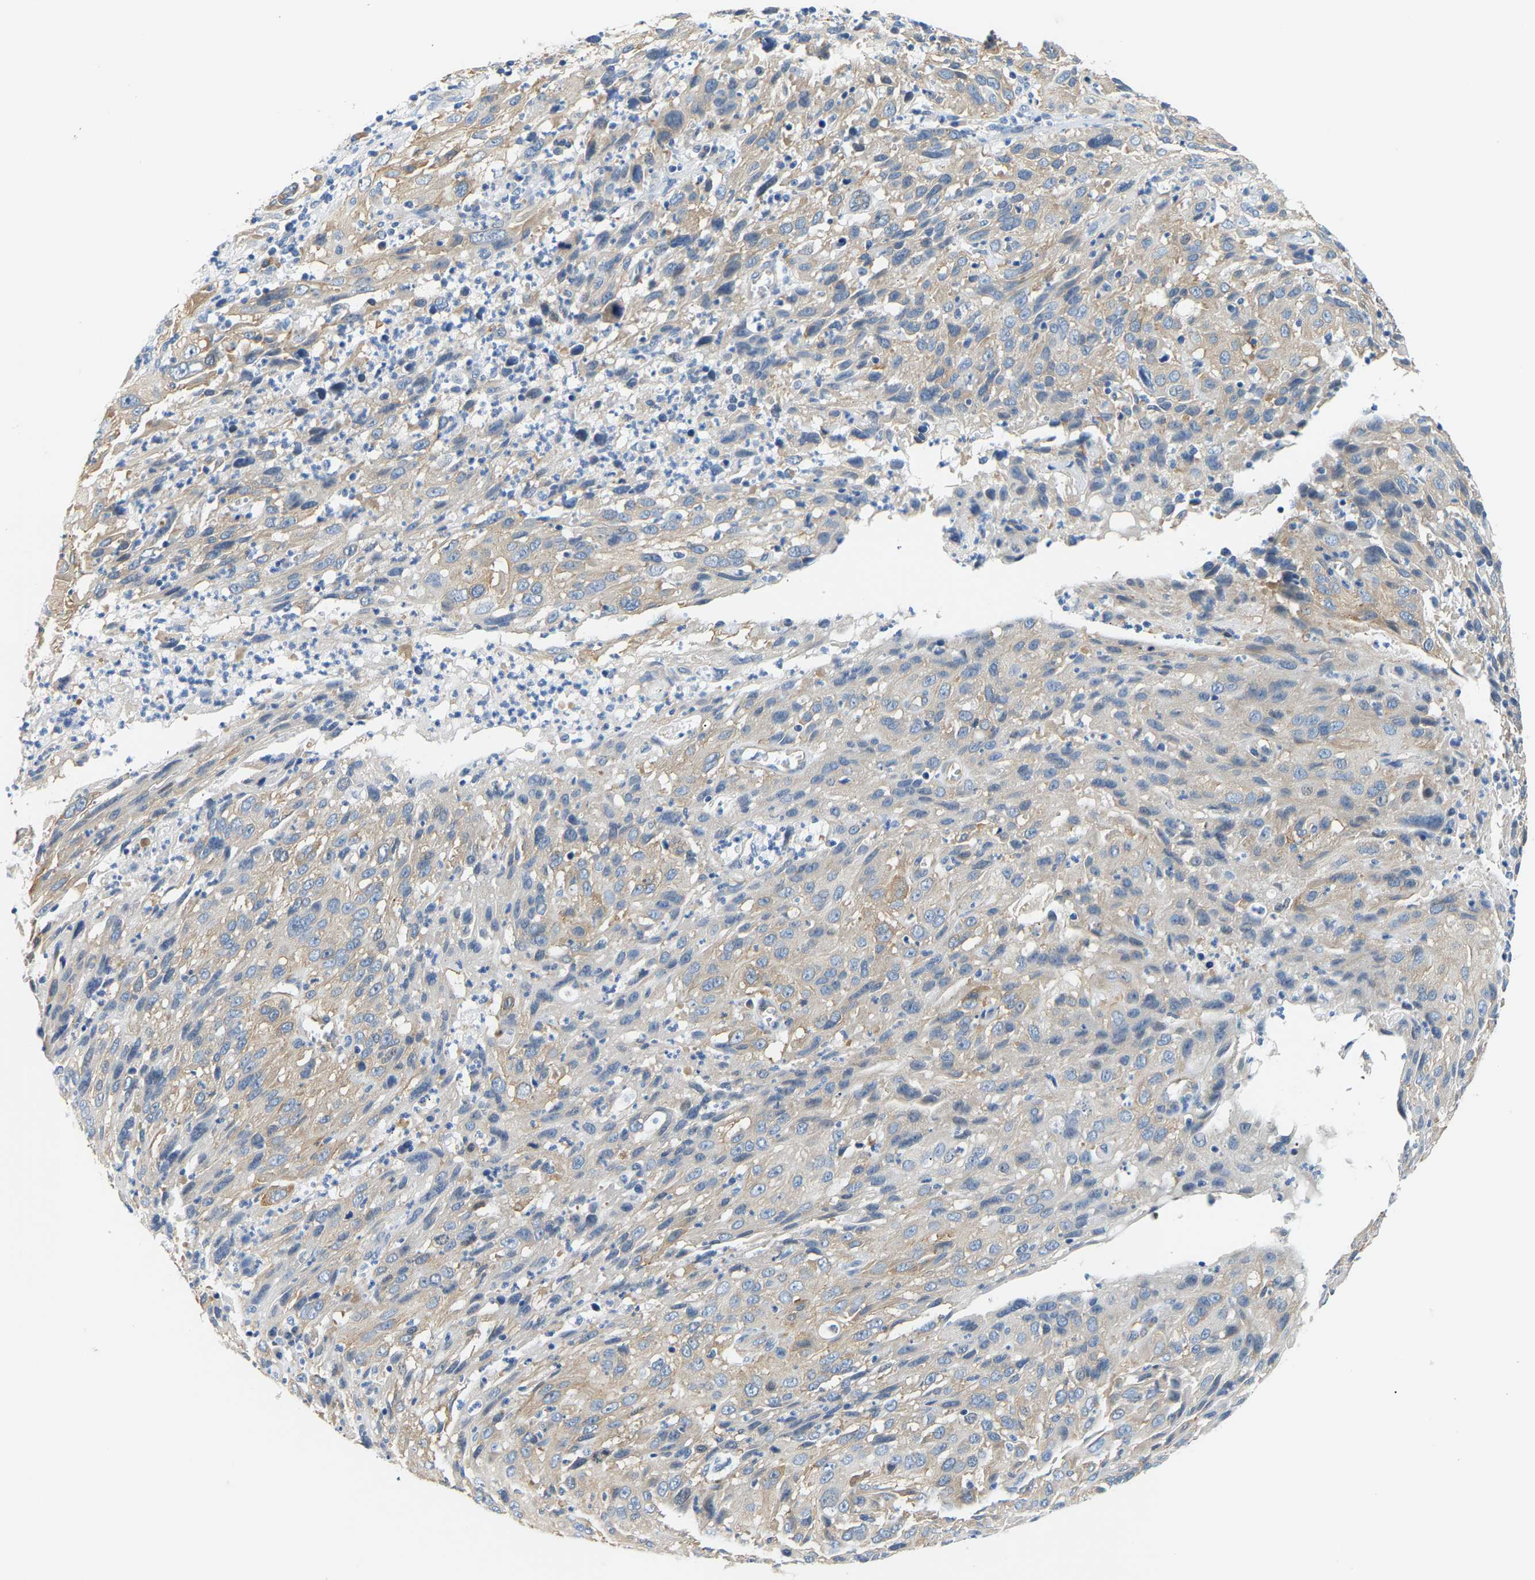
{"staining": {"intensity": "weak", "quantity": "25%-75%", "location": "cytoplasmic/membranous"}, "tissue": "cervical cancer", "cell_type": "Tumor cells", "image_type": "cancer", "snomed": [{"axis": "morphology", "description": "Squamous cell carcinoma, NOS"}, {"axis": "topography", "description": "Cervix"}], "caption": "DAB (3,3'-diaminobenzidine) immunohistochemical staining of human squamous cell carcinoma (cervical) reveals weak cytoplasmic/membranous protein positivity in about 25%-75% of tumor cells. The staining is performed using DAB (3,3'-diaminobenzidine) brown chromogen to label protein expression. The nuclei are counter-stained blue using hematoxylin.", "gene": "PAWR", "patient": {"sex": "female", "age": 32}}